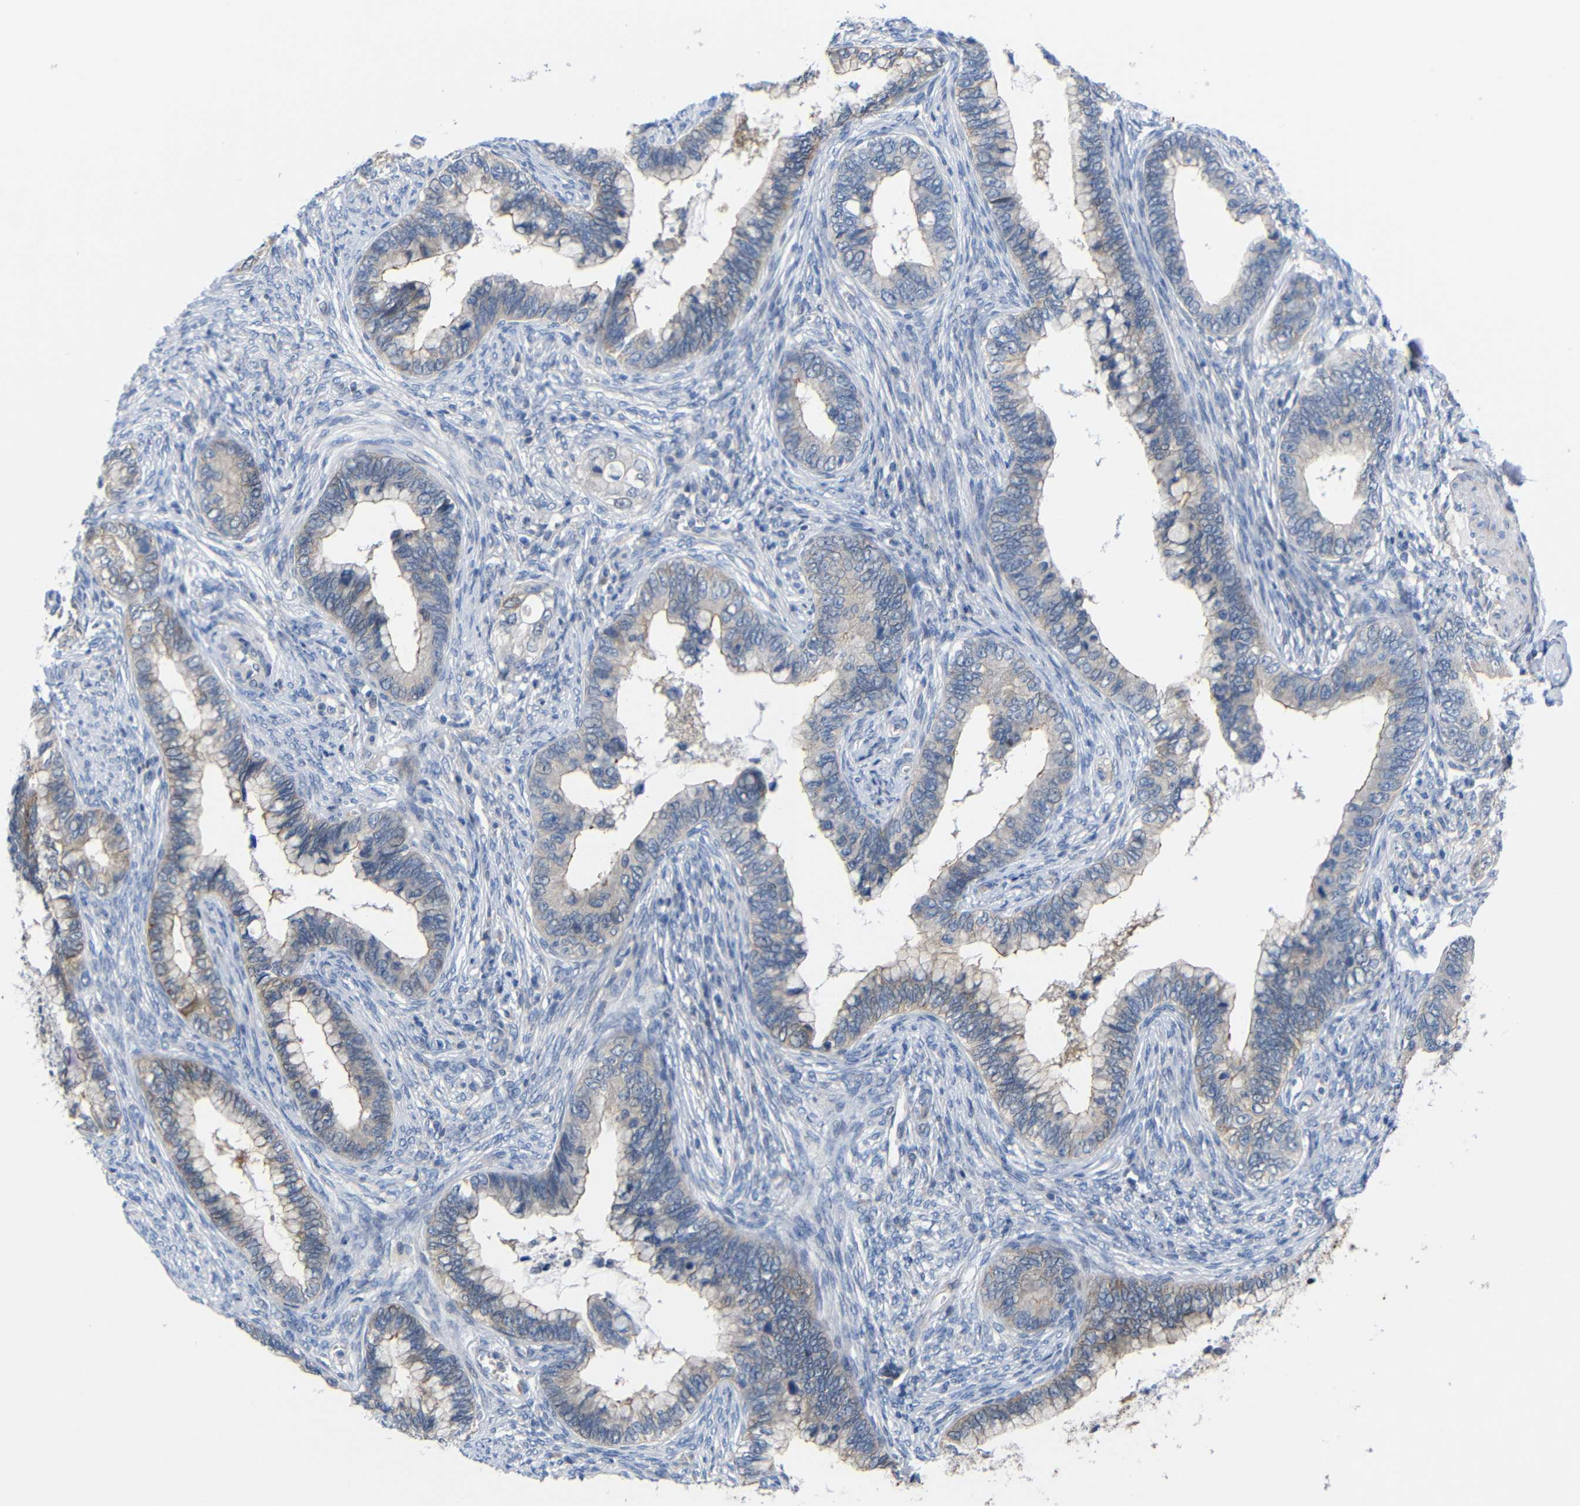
{"staining": {"intensity": "weak", "quantity": "25%-75%", "location": "cytoplasmic/membranous"}, "tissue": "cervical cancer", "cell_type": "Tumor cells", "image_type": "cancer", "snomed": [{"axis": "morphology", "description": "Adenocarcinoma, NOS"}, {"axis": "topography", "description": "Cervix"}], "caption": "This micrograph displays IHC staining of cervical cancer (adenocarcinoma), with low weak cytoplasmic/membranous positivity in approximately 25%-75% of tumor cells.", "gene": "CMTM1", "patient": {"sex": "female", "age": 44}}